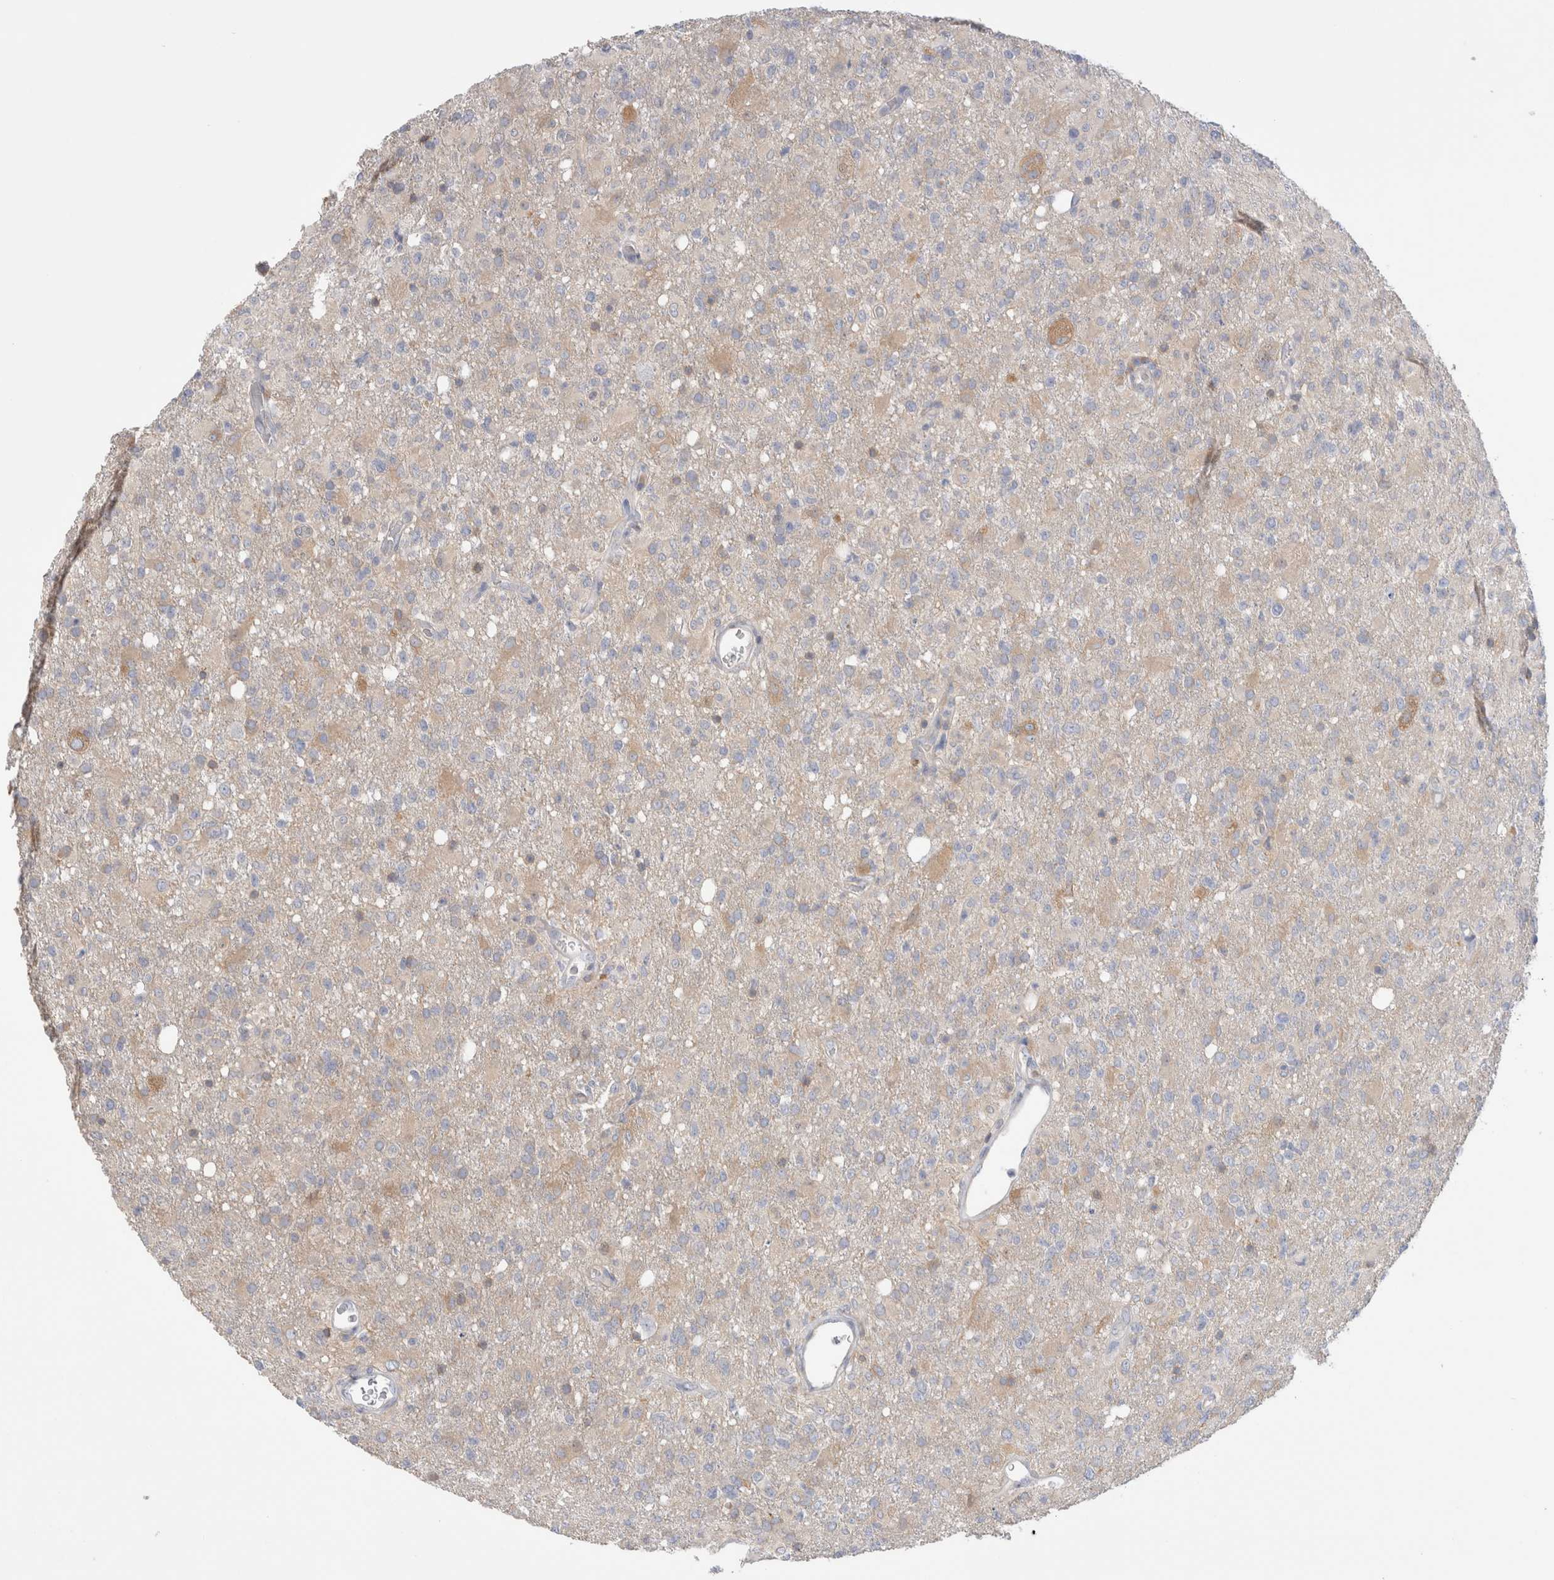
{"staining": {"intensity": "weak", "quantity": "<25%", "location": "cytoplasmic/membranous"}, "tissue": "glioma", "cell_type": "Tumor cells", "image_type": "cancer", "snomed": [{"axis": "morphology", "description": "Glioma, malignant, High grade"}, {"axis": "topography", "description": "Brain"}], "caption": "Glioma was stained to show a protein in brown. There is no significant positivity in tumor cells.", "gene": "CAPN2", "patient": {"sex": "female", "age": 57}}